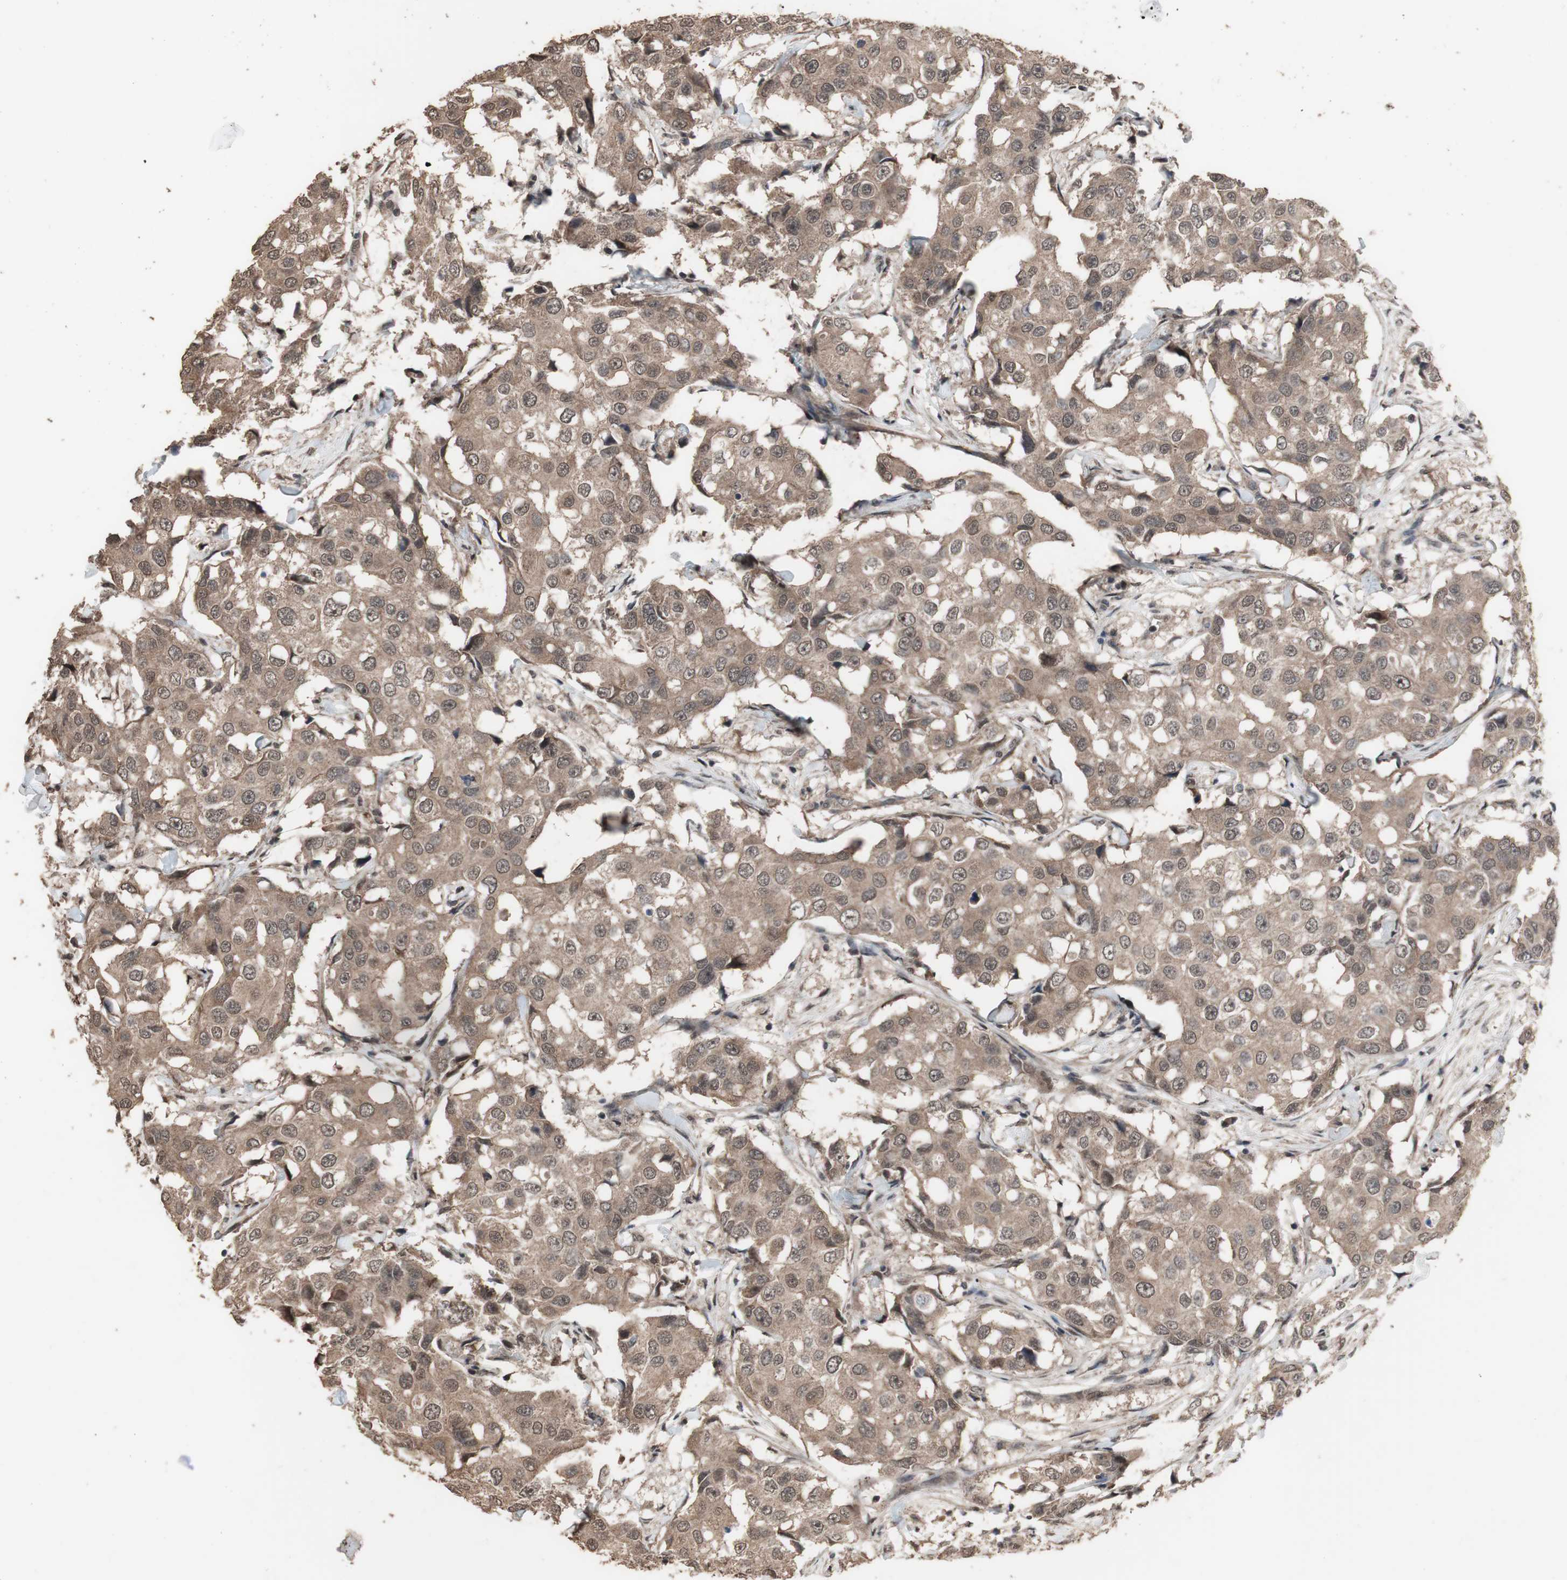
{"staining": {"intensity": "moderate", "quantity": ">75%", "location": "cytoplasmic/membranous"}, "tissue": "breast cancer", "cell_type": "Tumor cells", "image_type": "cancer", "snomed": [{"axis": "morphology", "description": "Duct carcinoma"}, {"axis": "topography", "description": "Breast"}], "caption": "This is a photomicrograph of IHC staining of breast invasive ductal carcinoma, which shows moderate expression in the cytoplasmic/membranous of tumor cells.", "gene": "KANSL1", "patient": {"sex": "female", "age": 27}}